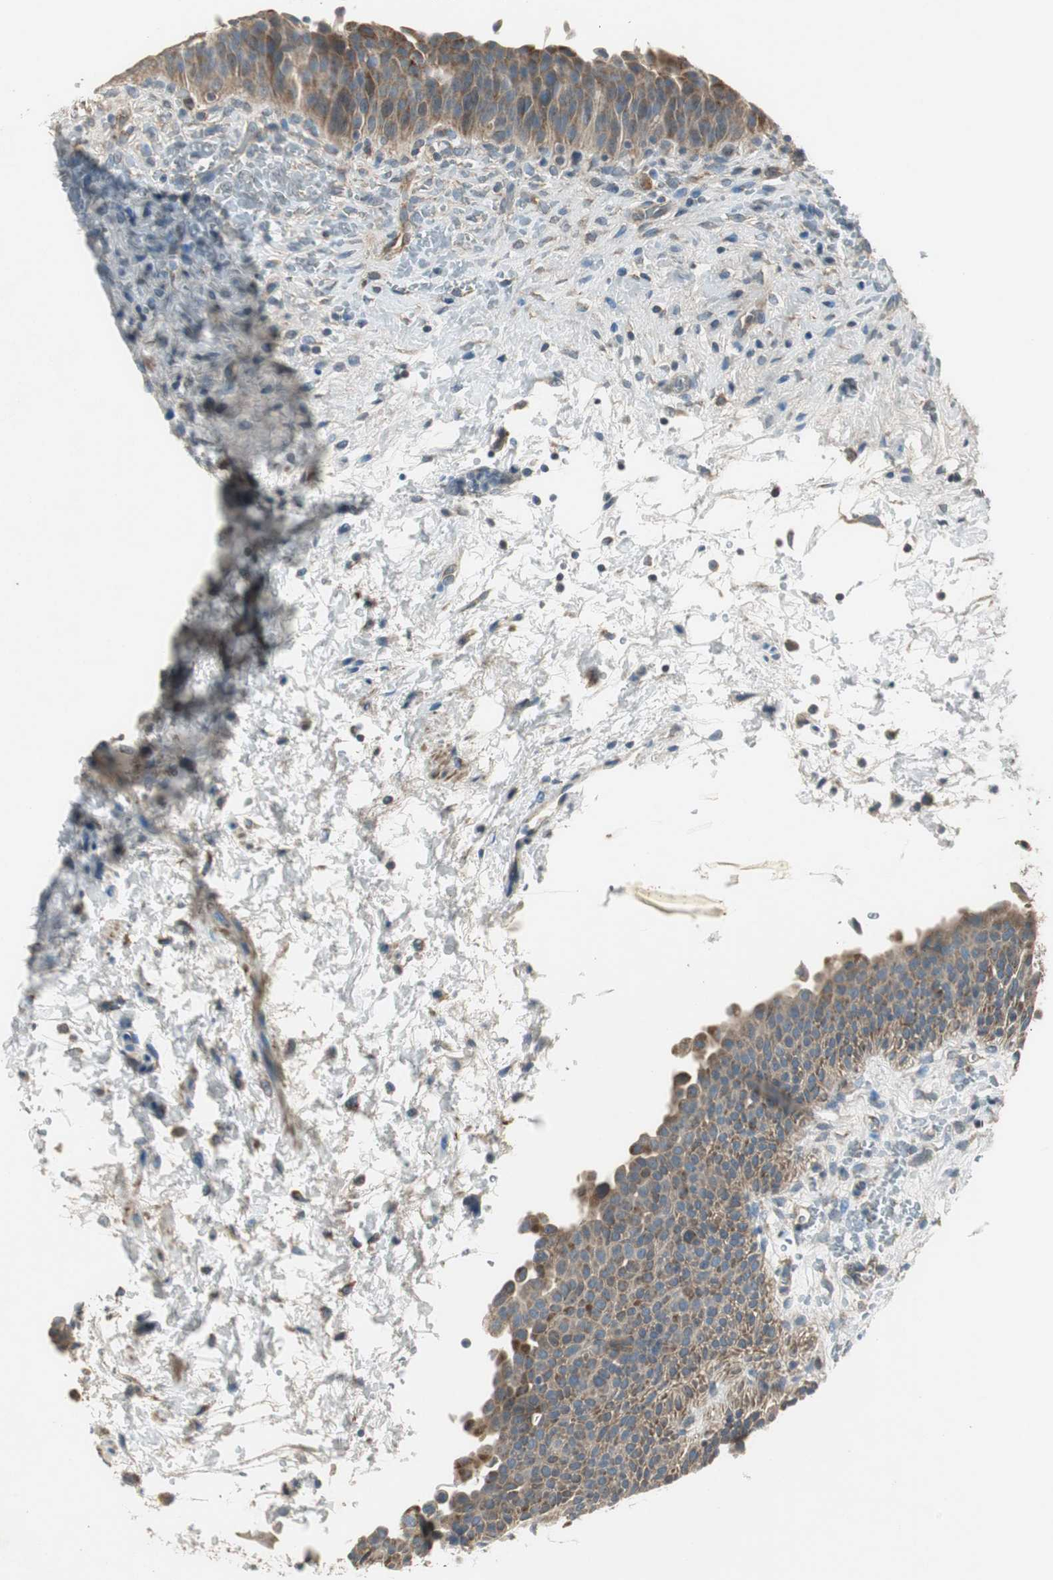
{"staining": {"intensity": "moderate", "quantity": ">75%", "location": "cytoplasmic/membranous"}, "tissue": "urinary bladder", "cell_type": "Urothelial cells", "image_type": "normal", "snomed": [{"axis": "morphology", "description": "Normal tissue, NOS"}, {"axis": "morphology", "description": "Dysplasia, NOS"}, {"axis": "topography", "description": "Urinary bladder"}], "caption": "Urinary bladder stained with immunohistochemistry exhibits moderate cytoplasmic/membranous staining in approximately >75% of urothelial cells.", "gene": "MSTO1", "patient": {"sex": "male", "age": 35}}